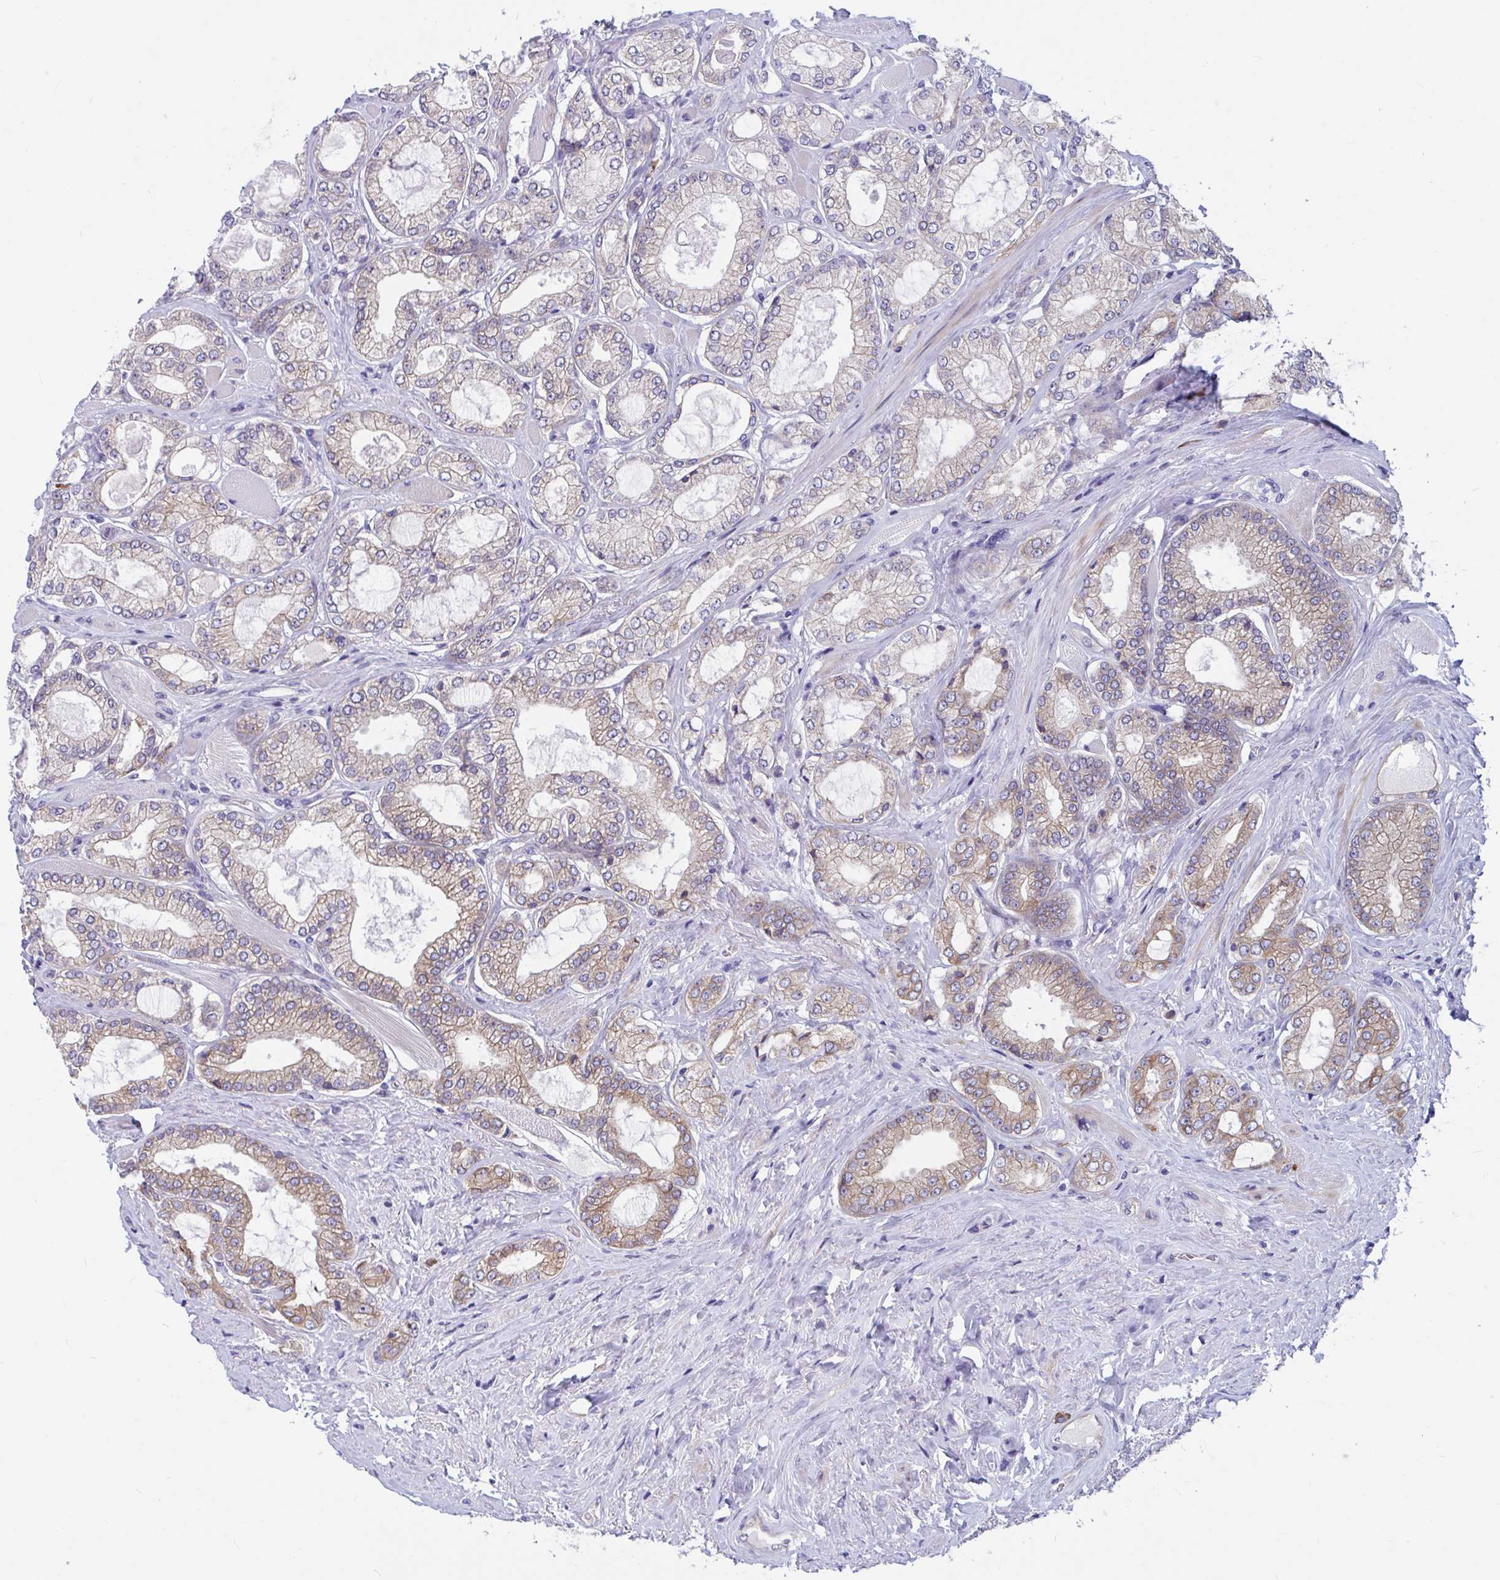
{"staining": {"intensity": "moderate", "quantity": "<25%", "location": "cytoplasmic/membranous"}, "tissue": "prostate cancer", "cell_type": "Tumor cells", "image_type": "cancer", "snomed": [{"axis": "morphology", "description": "Adenocarcinoma, High grade"}, {"axis": "topography", "description": "Prostate"}], "caption": "Prostate adenocarcinoma (high-grade) stained with a brown dye displays moderate cytoplasmic/membranous positive staining in approximately <25% of tumor cells.", "gene": "WBP1", "patient": {"sex": "male", "age": 68}}